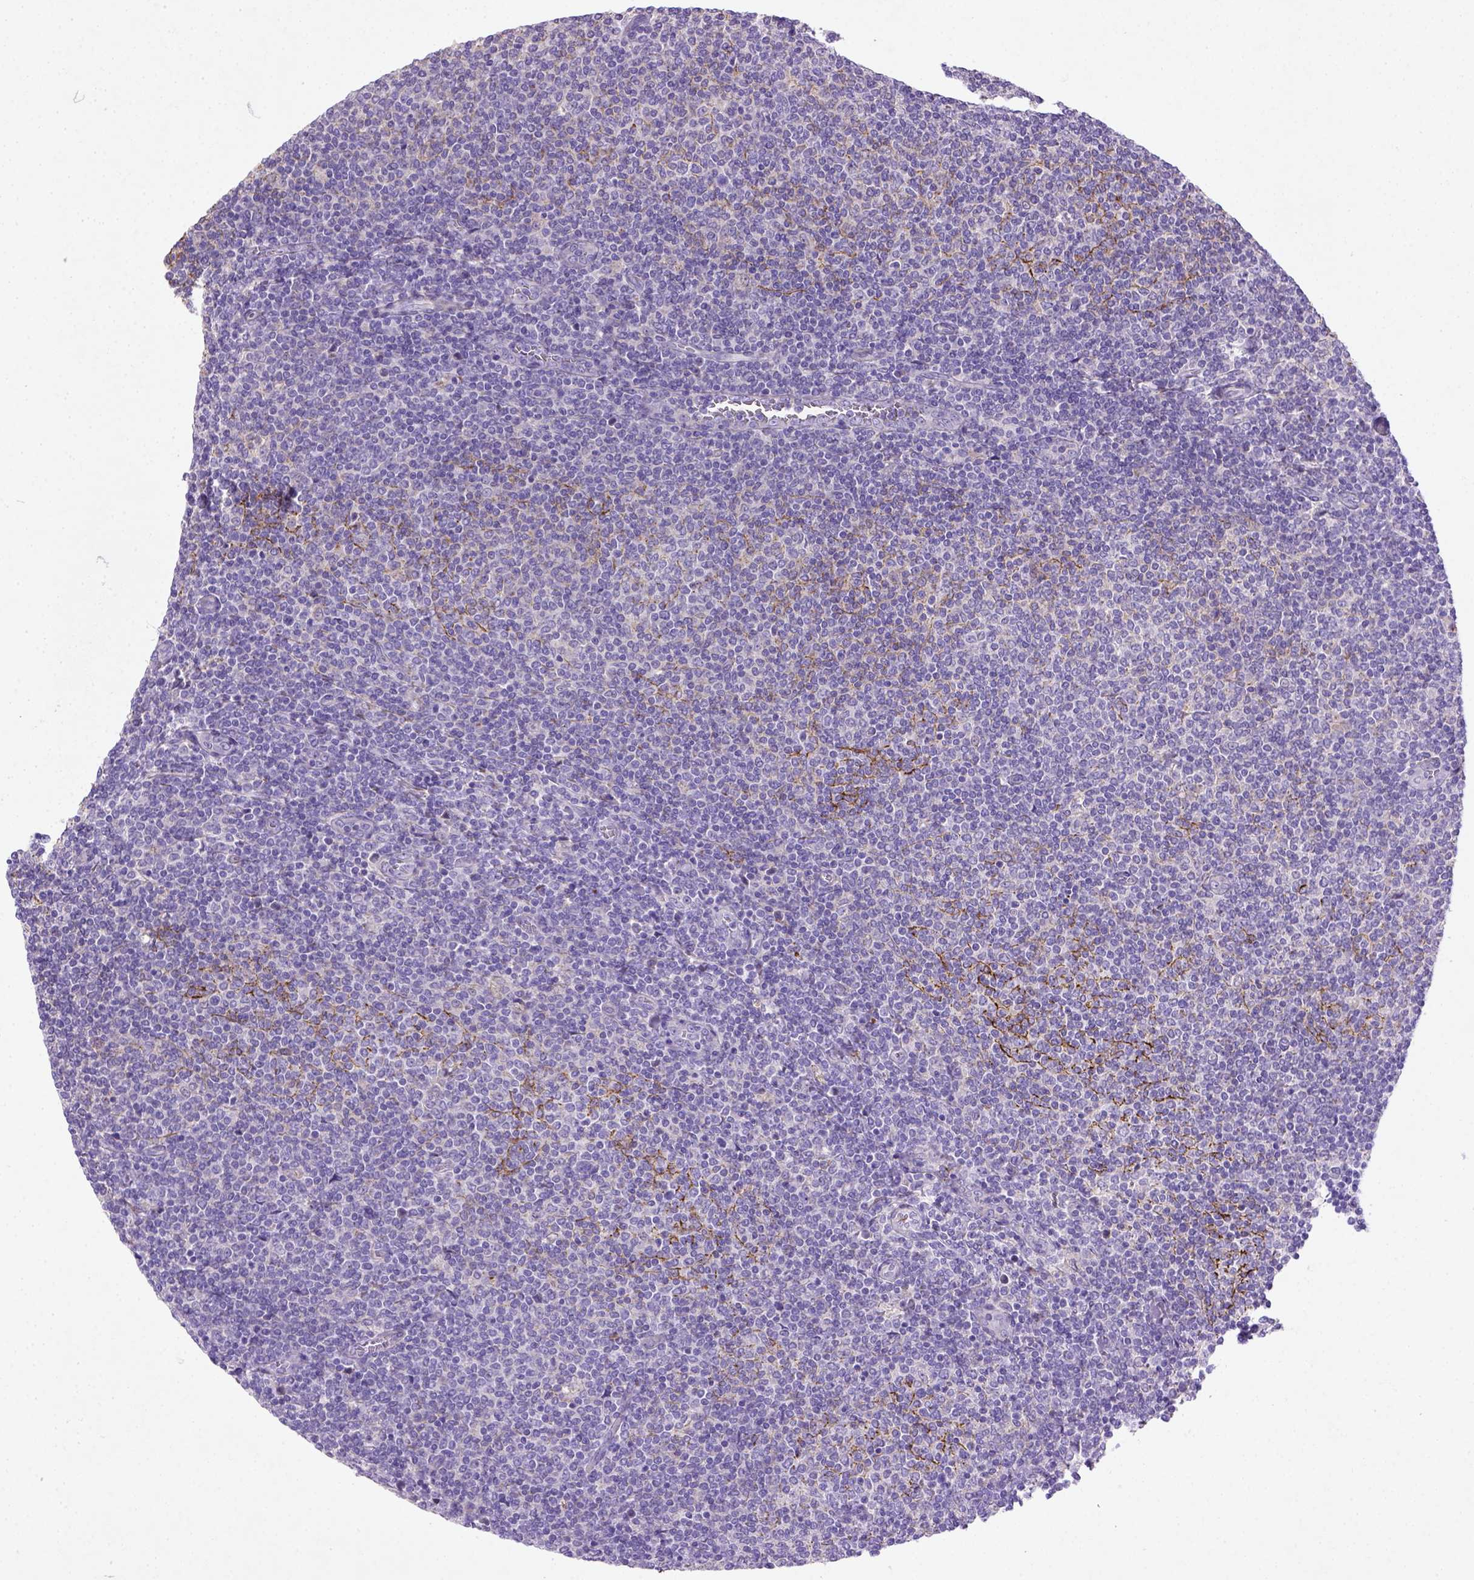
{"staining": {"intensity": "negative", "quantity": "none", "location": "none"}, "tissue": "lymphoma", "cell_type": "Tumor cells", "image_type": "cancer", "snomed": [{"axis": "morphology", "description": "Malignant lymphoma, non-Hodgkin's type, Low grade"}, {"axis": "topography", "description": "Lymph node"}], "caption": "The photomicrograph shows no staining of tumor cells in lymphoma. (Stains: DAB (3,3'-diaminobenzidine) immunohistochemistry (IHC) with hematoxylin counter stain, Microscopy: brightfield microscopy at high magnification).", "gene": "NUDT2", "patient": {"sex": "male", "age": 52}}